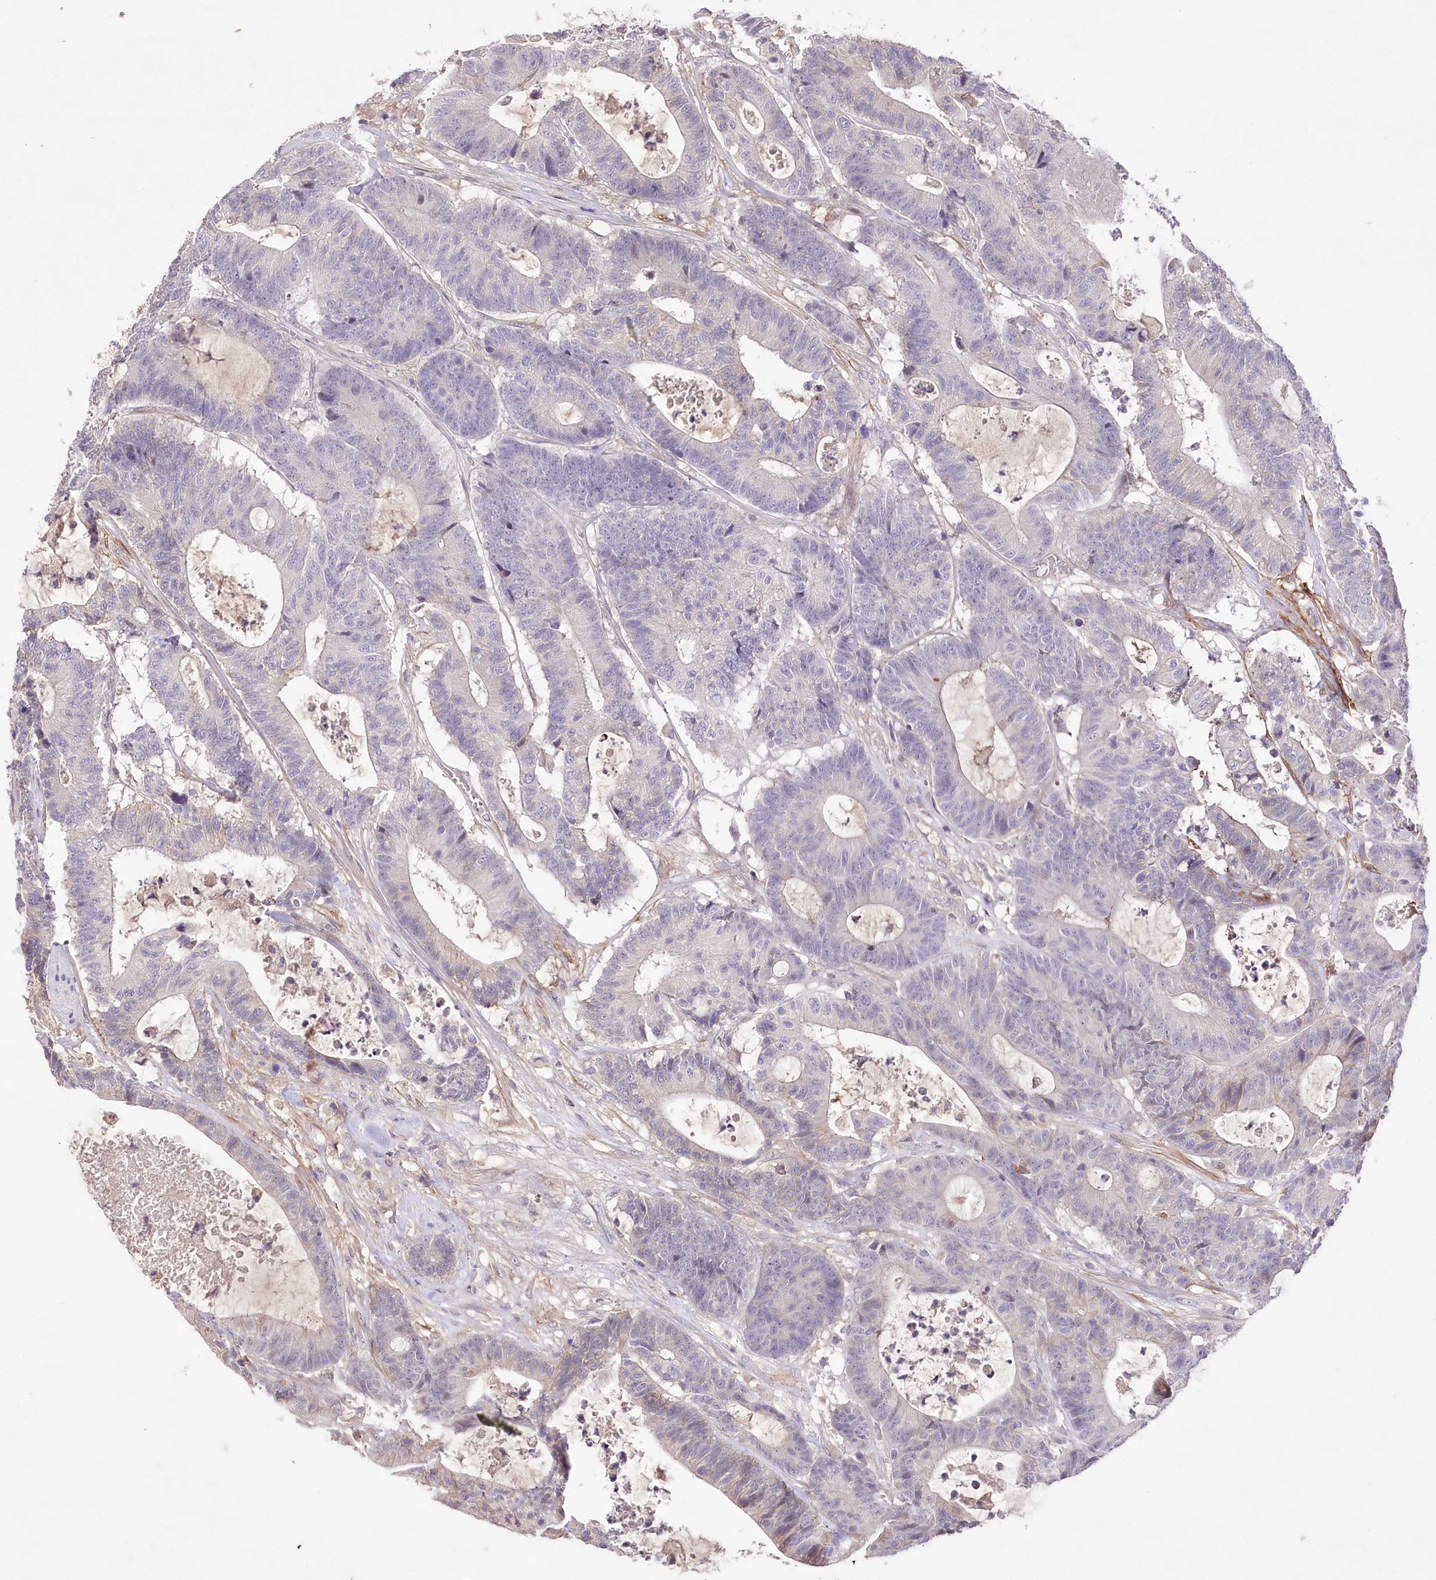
{"staining": {"intensity": "negative", "quantity": "none", "location": "none"}, "tissue": "colorectal cancer", "cell_type": "Tumor cells", "image_type": "cancer", "snomed": [{"axis": "morphology", "description": "Adenocarcinoma, NOS"}, {"axis": "topography", "description": "Colon"}], "caption": "Photomicrograph shows no significant protein positivity in tumor cells of colorectal cancer. (Immunohistochemistry (ihc), brightfield microscopy, high magnification).", "gene": "ENPP1", "patient": {"sex": "female", "age": 84}}